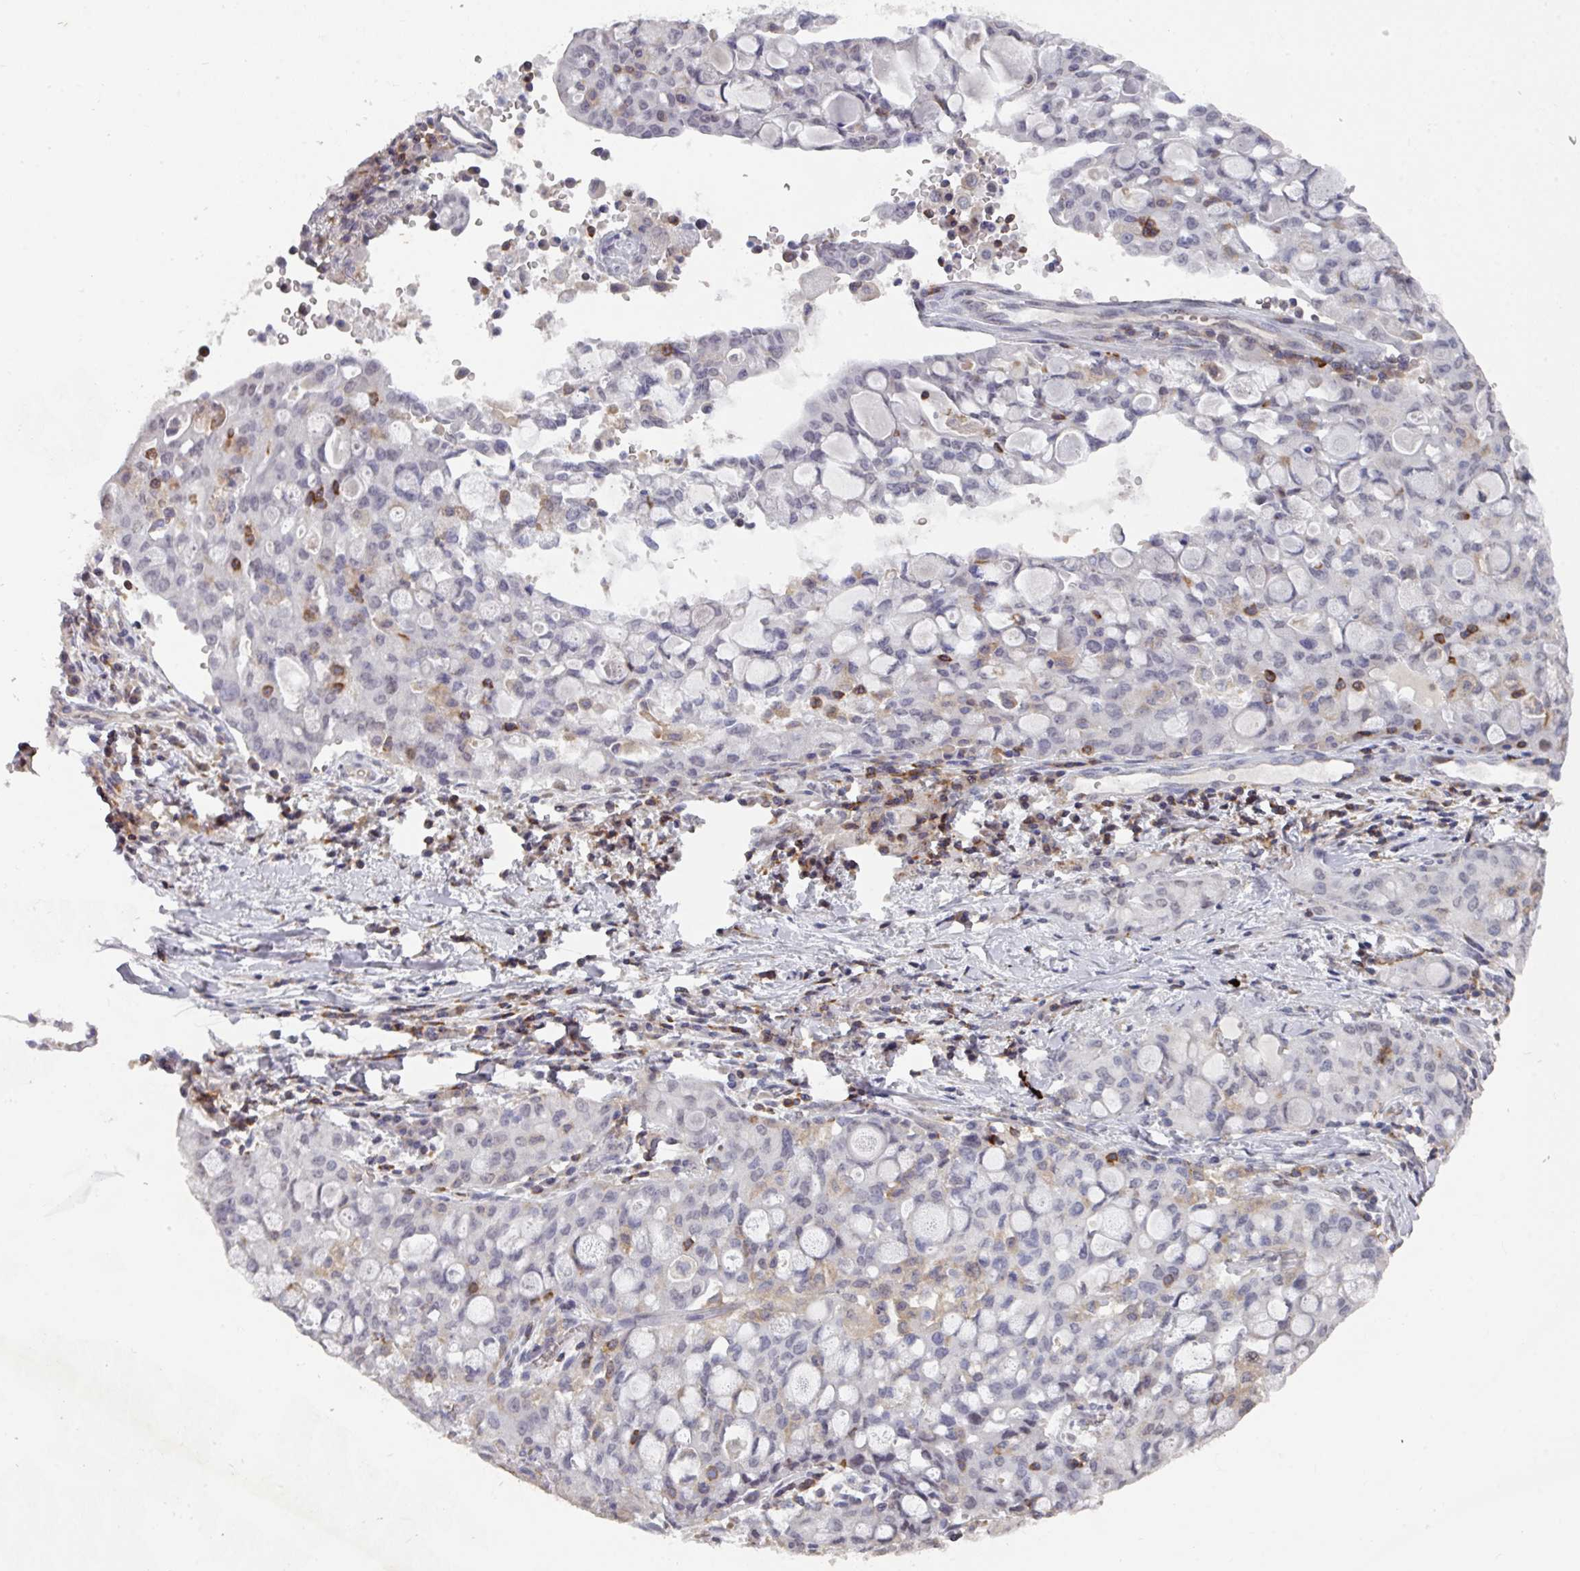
{"staining": {"intensity": "negative", "quantity": "none", "location": "none"}, "tissue": "lung cancer", "cell_type": "Tumor cells", "image_type": "cancer", "snomed": [{"axis": "morphology", "description": "Adenocarcinoma, NOS"}, {"axis": "topography", "description": "Lung"}], "caption": "DAB immunohistochemical staining of human adenocarcinoma (lung) reveals no significant staining in tumor cells.", "gene": "RASAL3", "patient": {"sex": "female", "age": 44}}